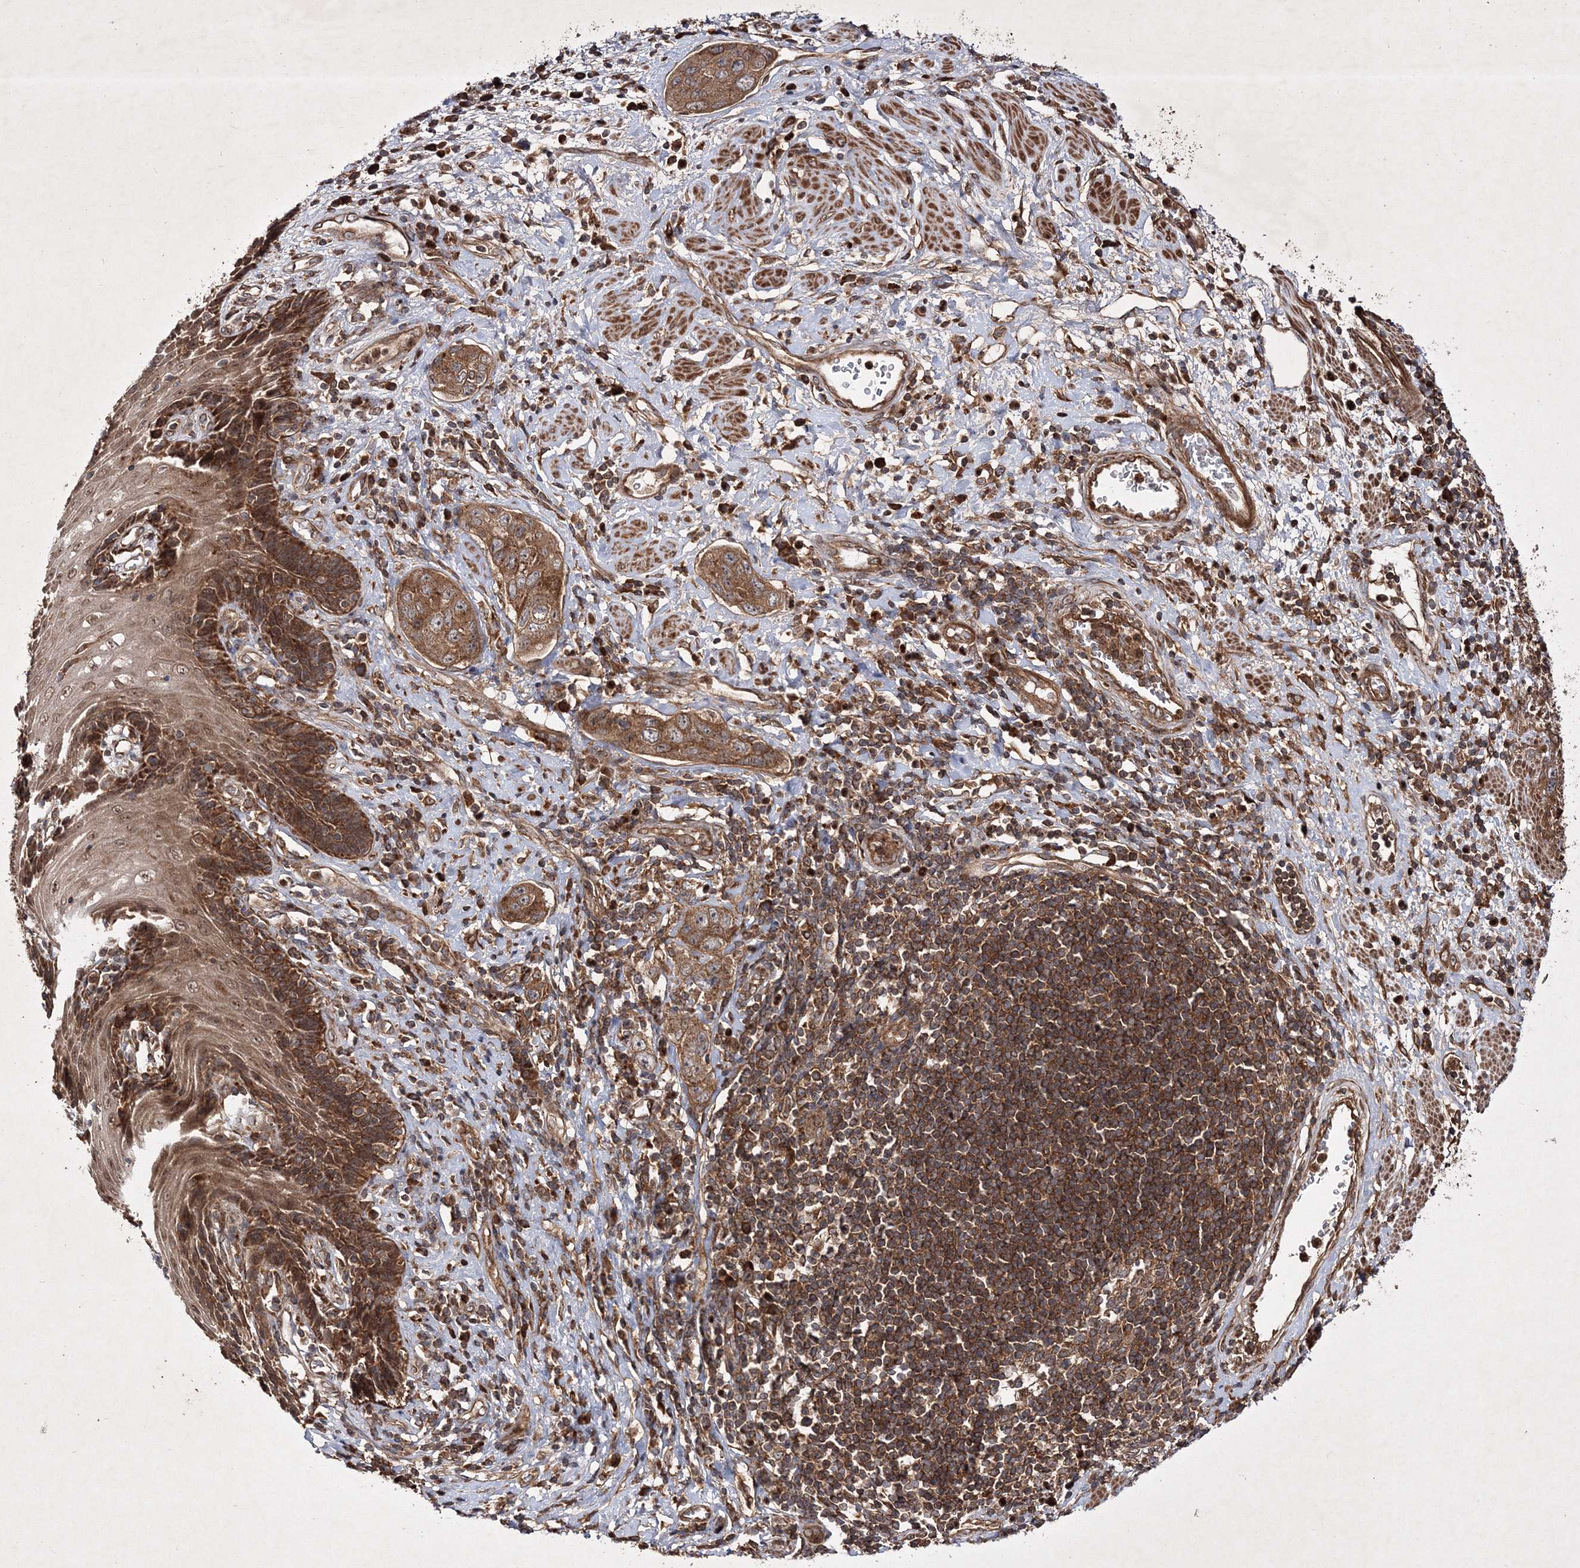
{"staining": {"intensity": "moderate", "quantity": ">75%", "location": "cytoplasmic/membranous"}, "tissue": "stomach cancer", "cell_type": "Tumor cells", "image_type": "cancer", "snomed": [{"axis": "morphology", "description": "Adenocarcinoma, NOS"}, {"axis": "topography", "description": "Stomach"}], "caption": "Brown immunohistochemical staining in adenocarcinoma (stomach) demonstrates moderate cytoplasmic/membranous expression in about >75% of tumor cells. Ihc stains the protein of interest in brown and the nuclei are stained blue.", "gene": "DNAJC13", "patient": {"sex": "male", "age": 48}}